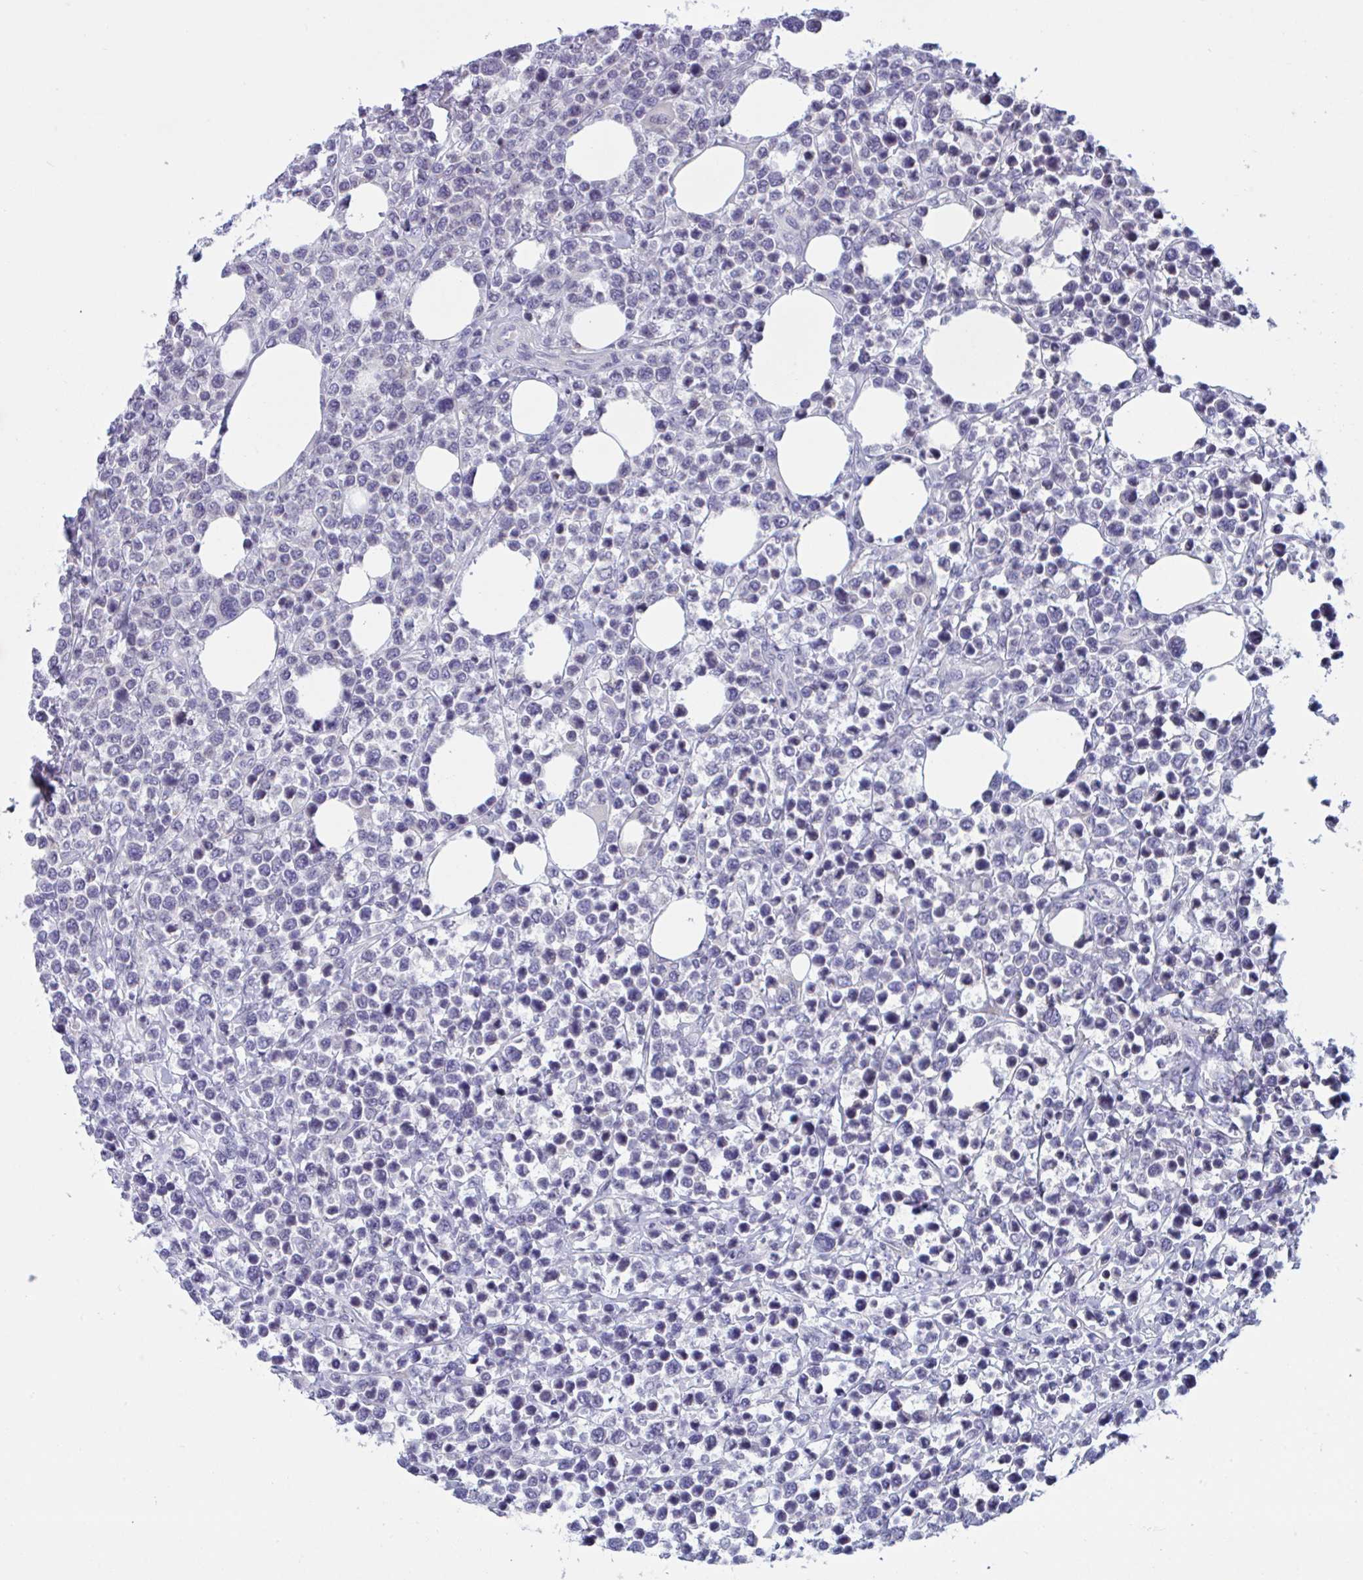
{"staining": {"intensity": "negative", "quantity": "none", "location": "none"}, "tissue": "lymphoma", "cell_type": "Tumor cells", "image_type": "cancer", "snomed": [{"axis": "morphology", "description": "Malignant lymphoma, non-Hodgkin's type, High grade"}, {"axis": "topography", "description": "Soft tissue"}], "caption": "IHC photomicrograph of neoplastic tissue: lymphoma stained with DAB displays no significant protein expression in tumor cells.", "gene": "SNX11", "patient": {"sex": "female", "age": 56}}